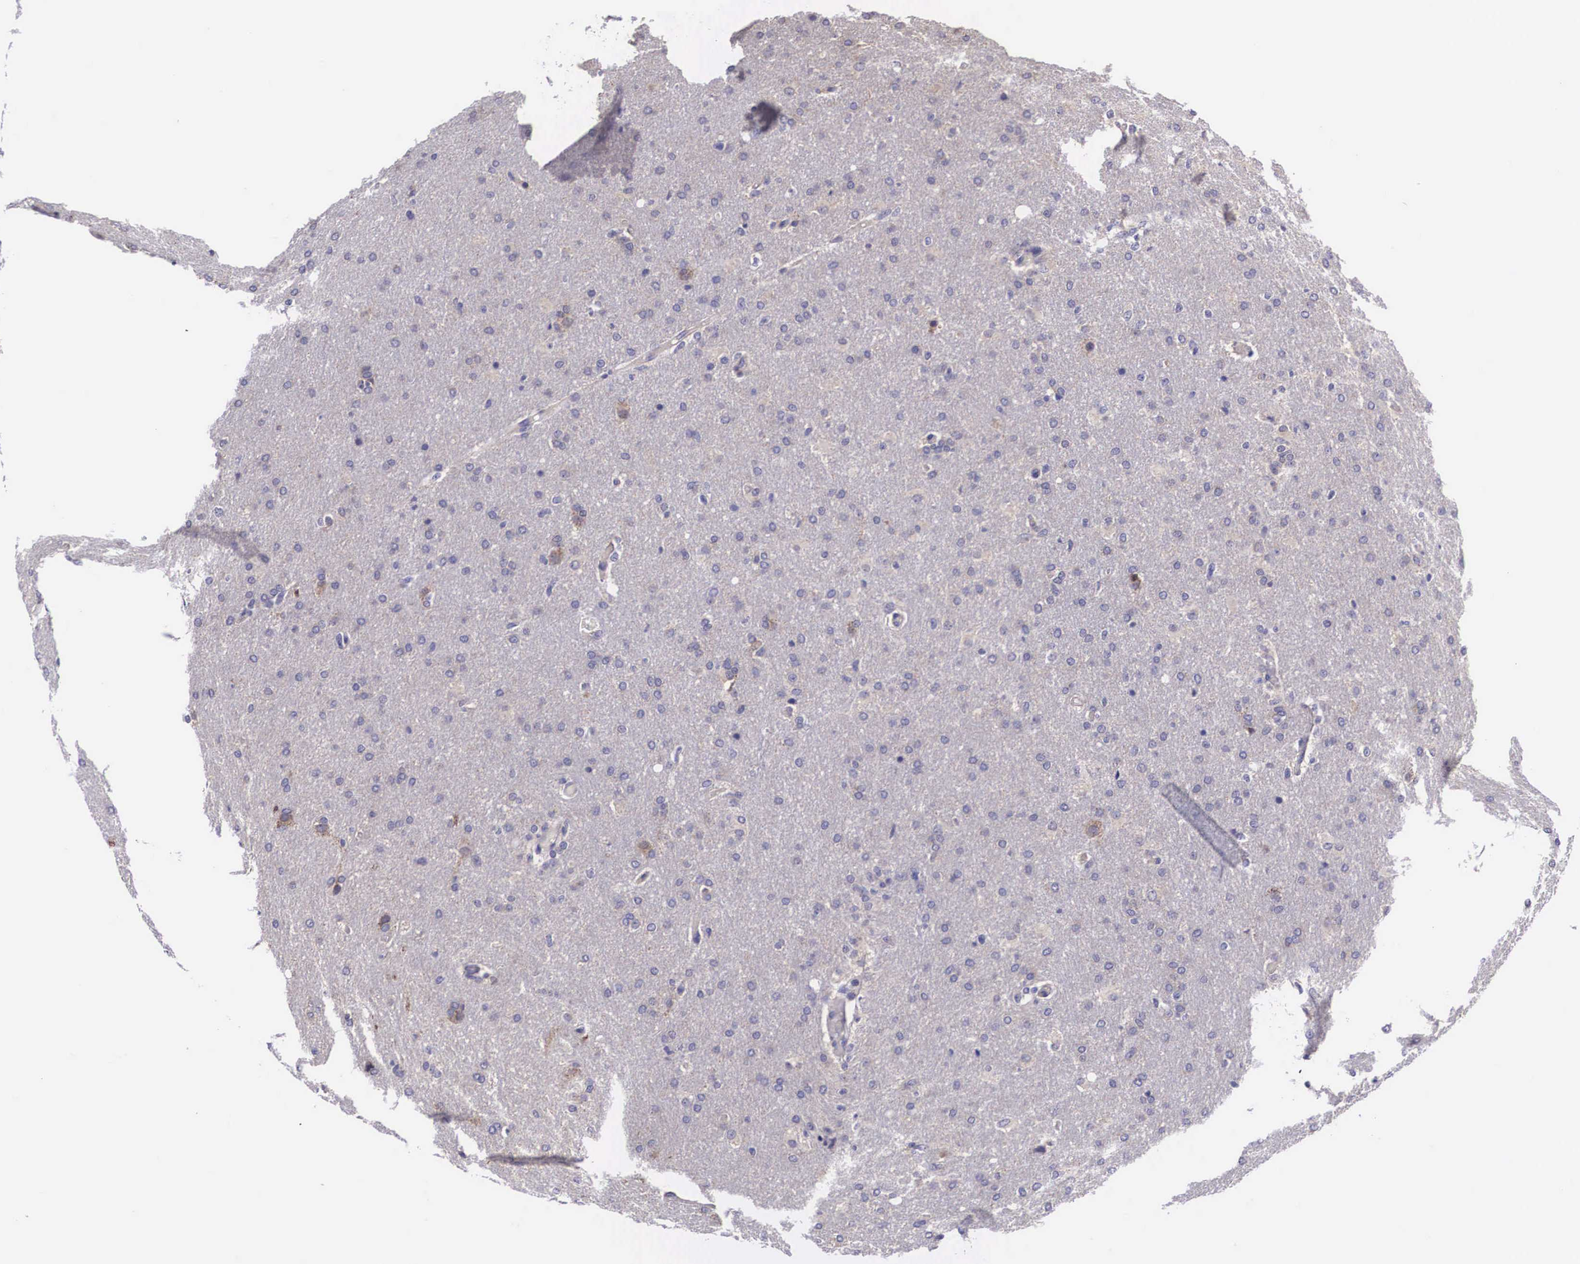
{"staining": {"intensity": "negative", "quantity": "none", "location": "none"}, "tissue": "glioma", "cell_type": "Tumor cells", "image_type": "cancer", "snomed": [{"axis": "morphology", "description": "Glioma, malignant, High grade"}, {"axis": "topography", "description": "Brain"}], "caption": "DAB (3,3'-diaminobenzidine) immunohistochemical staining of human glioma exhibits no significant staining in tumor cells. Brightfield microscopy of immunohistochemistry stained with DAB (3,3'-diaminobenzidine) (brown) and hematoxylin (blue), captured at high magnification.", "gene": "ARG2", "patient": {"sex": "male", "age": 68}}